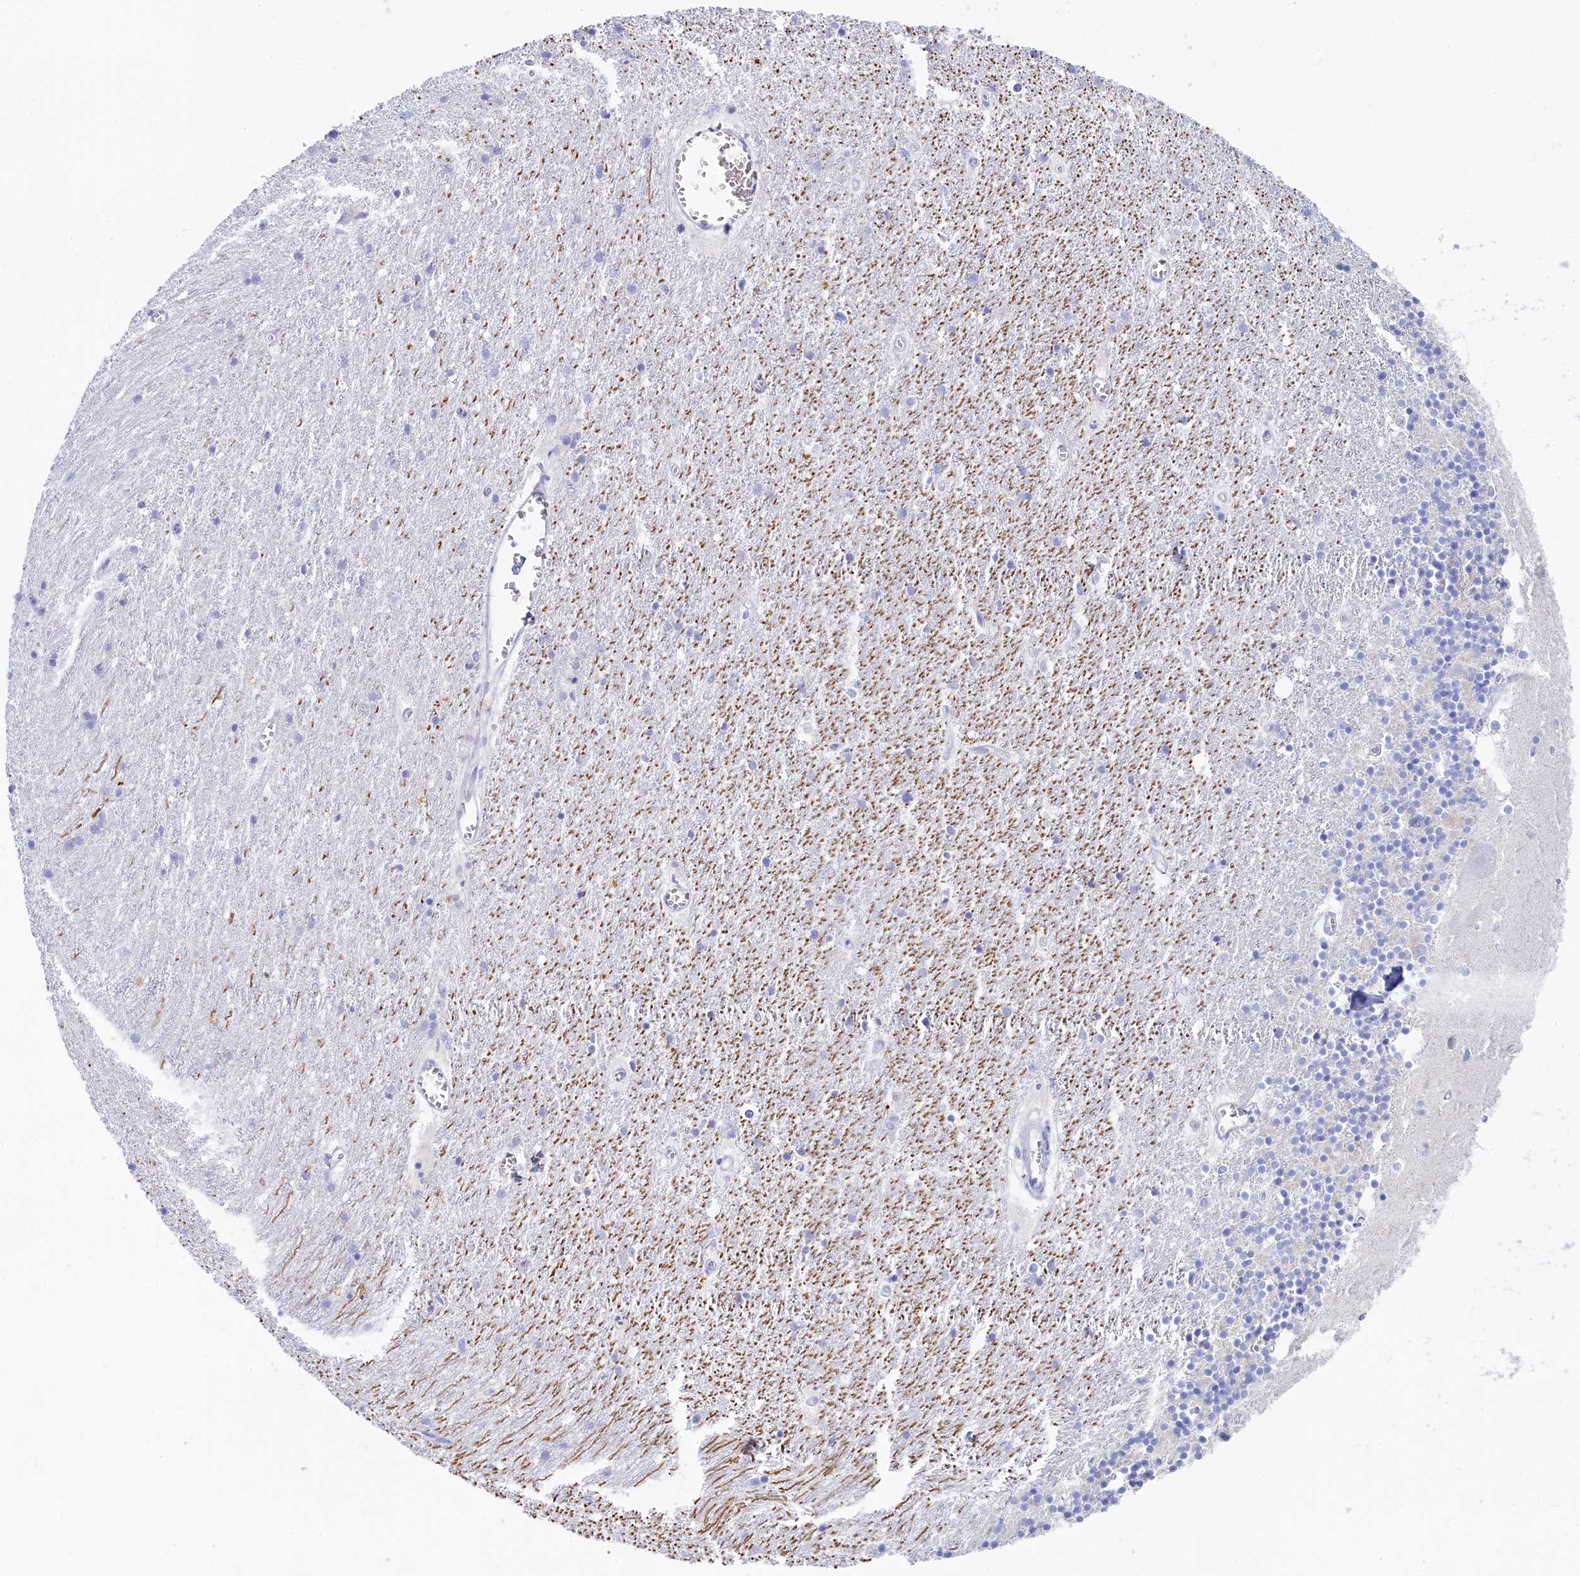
{"staining": {"intensity": "negative", "quantity": "none", "location": "none"}, "tissue": "cerebellum", "cell_type": "Cells in granular layer", "image_type": "normal", "snomed": [{"axis": "morphology", "description": "Normal tissue, NOS"}, {"axis": "topography", "description": "Cerebellum"}], "caption": "Cerebellum was stained to show a protein in brown. There is no significant expression in cells in granular layer. Brightfield microscopy of immunohistochemistry (IHC) stained with DAB (brown) and hematoxylin (blue), captured at high magnification.", "gene": "TRIM10", "patient": {"sex": "male", "age": 54}}